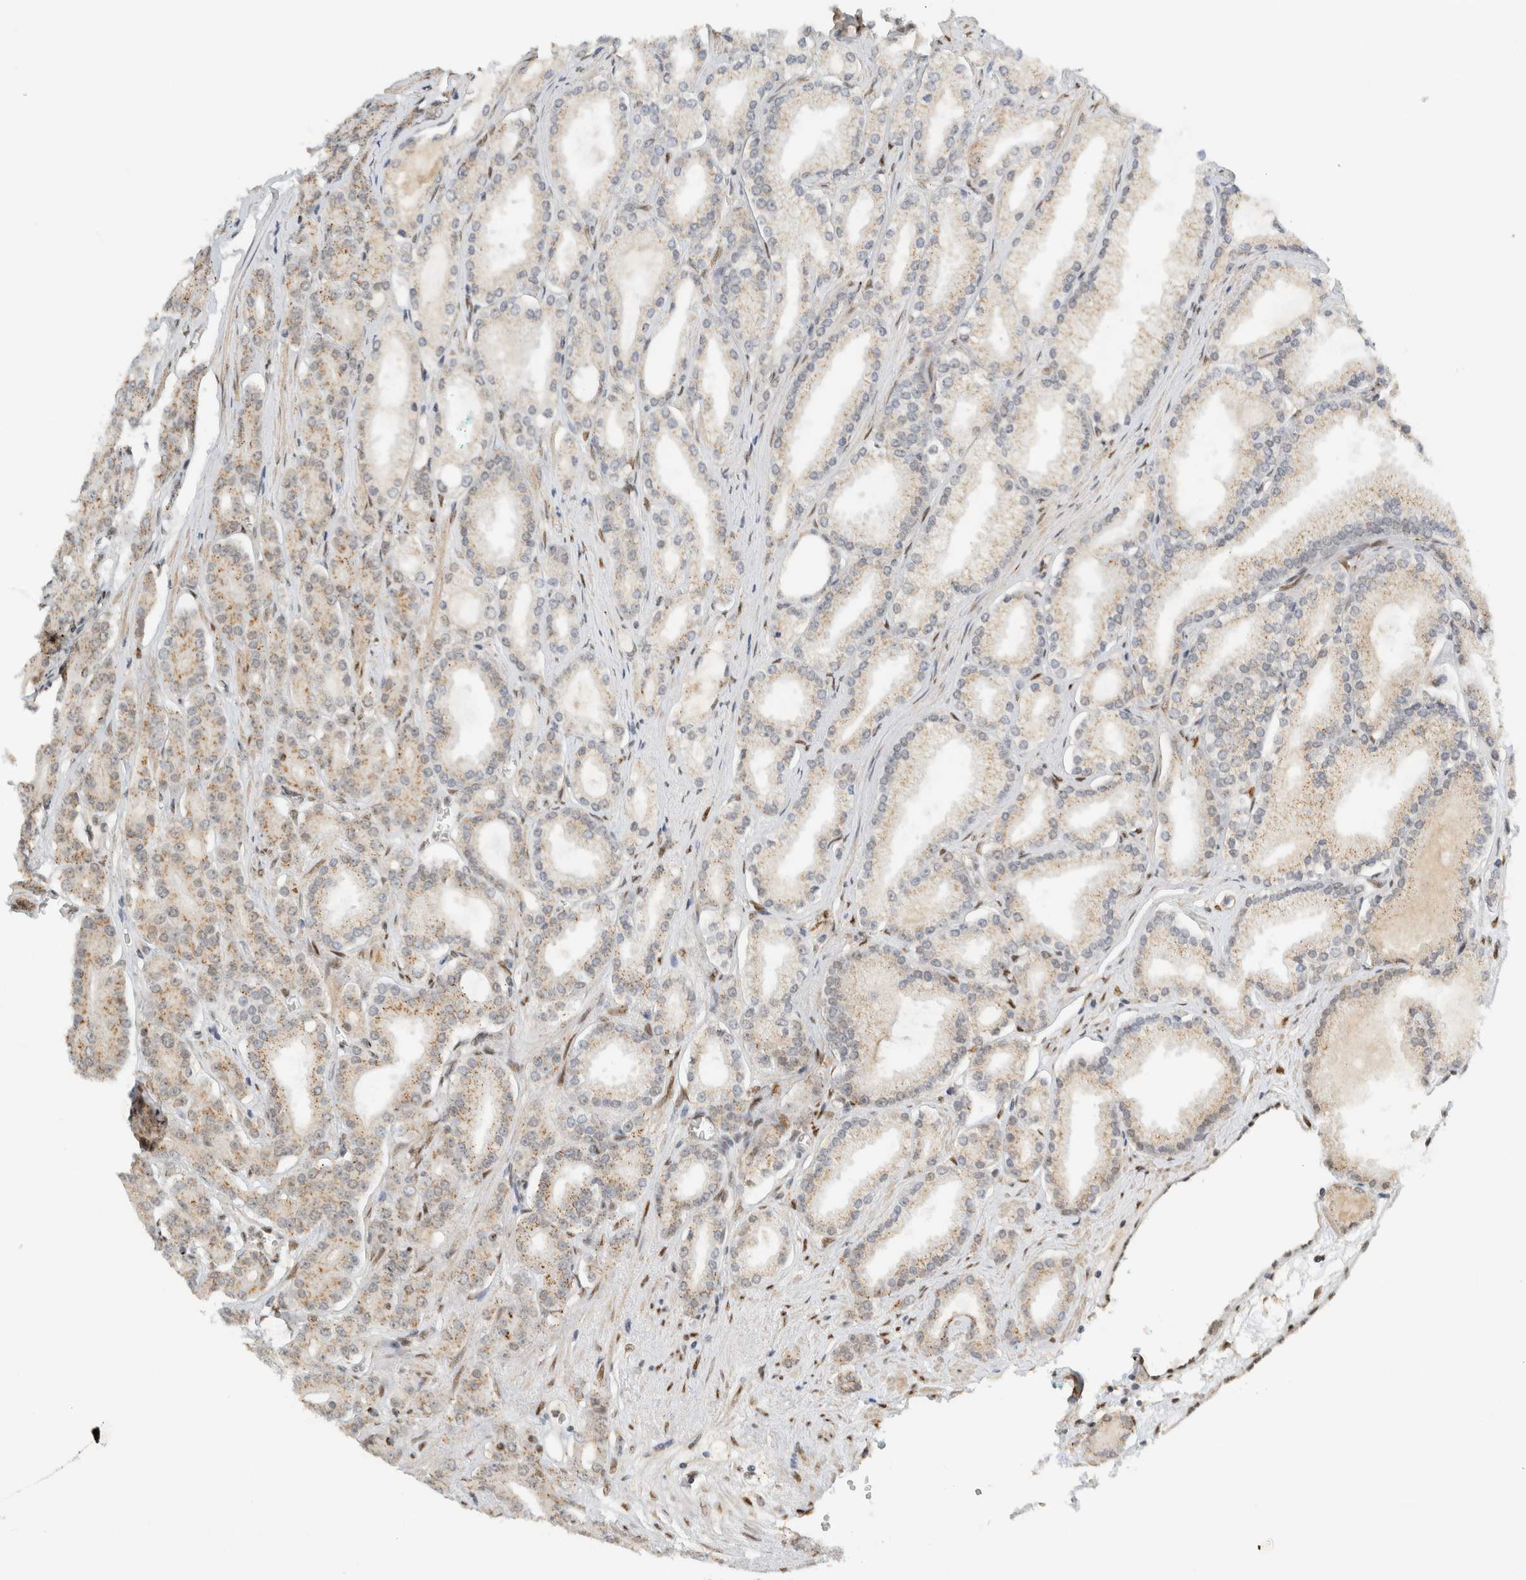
{"staining": {"intensity": "weak", "quantity": "25%-75%", "location": "cytoplasmic/membranous"}, "tissue": "prostate cancer", "cell_type": "Tumor cells", "image_type": "cancer", "snomed": [{"axis": "morphology", "description": "Adenocarcinoma, High grade"}, {"axis": "topography", "description": "Prostate"}], "caption": "About 25%-75% of tumor cells in human prostate cancer display weak cytoplasmic/membranous protein expression as visualized by brown immunohistochemical staining.", "gene": "TFE3", "patient": {"sex": "male", "age": 71}}